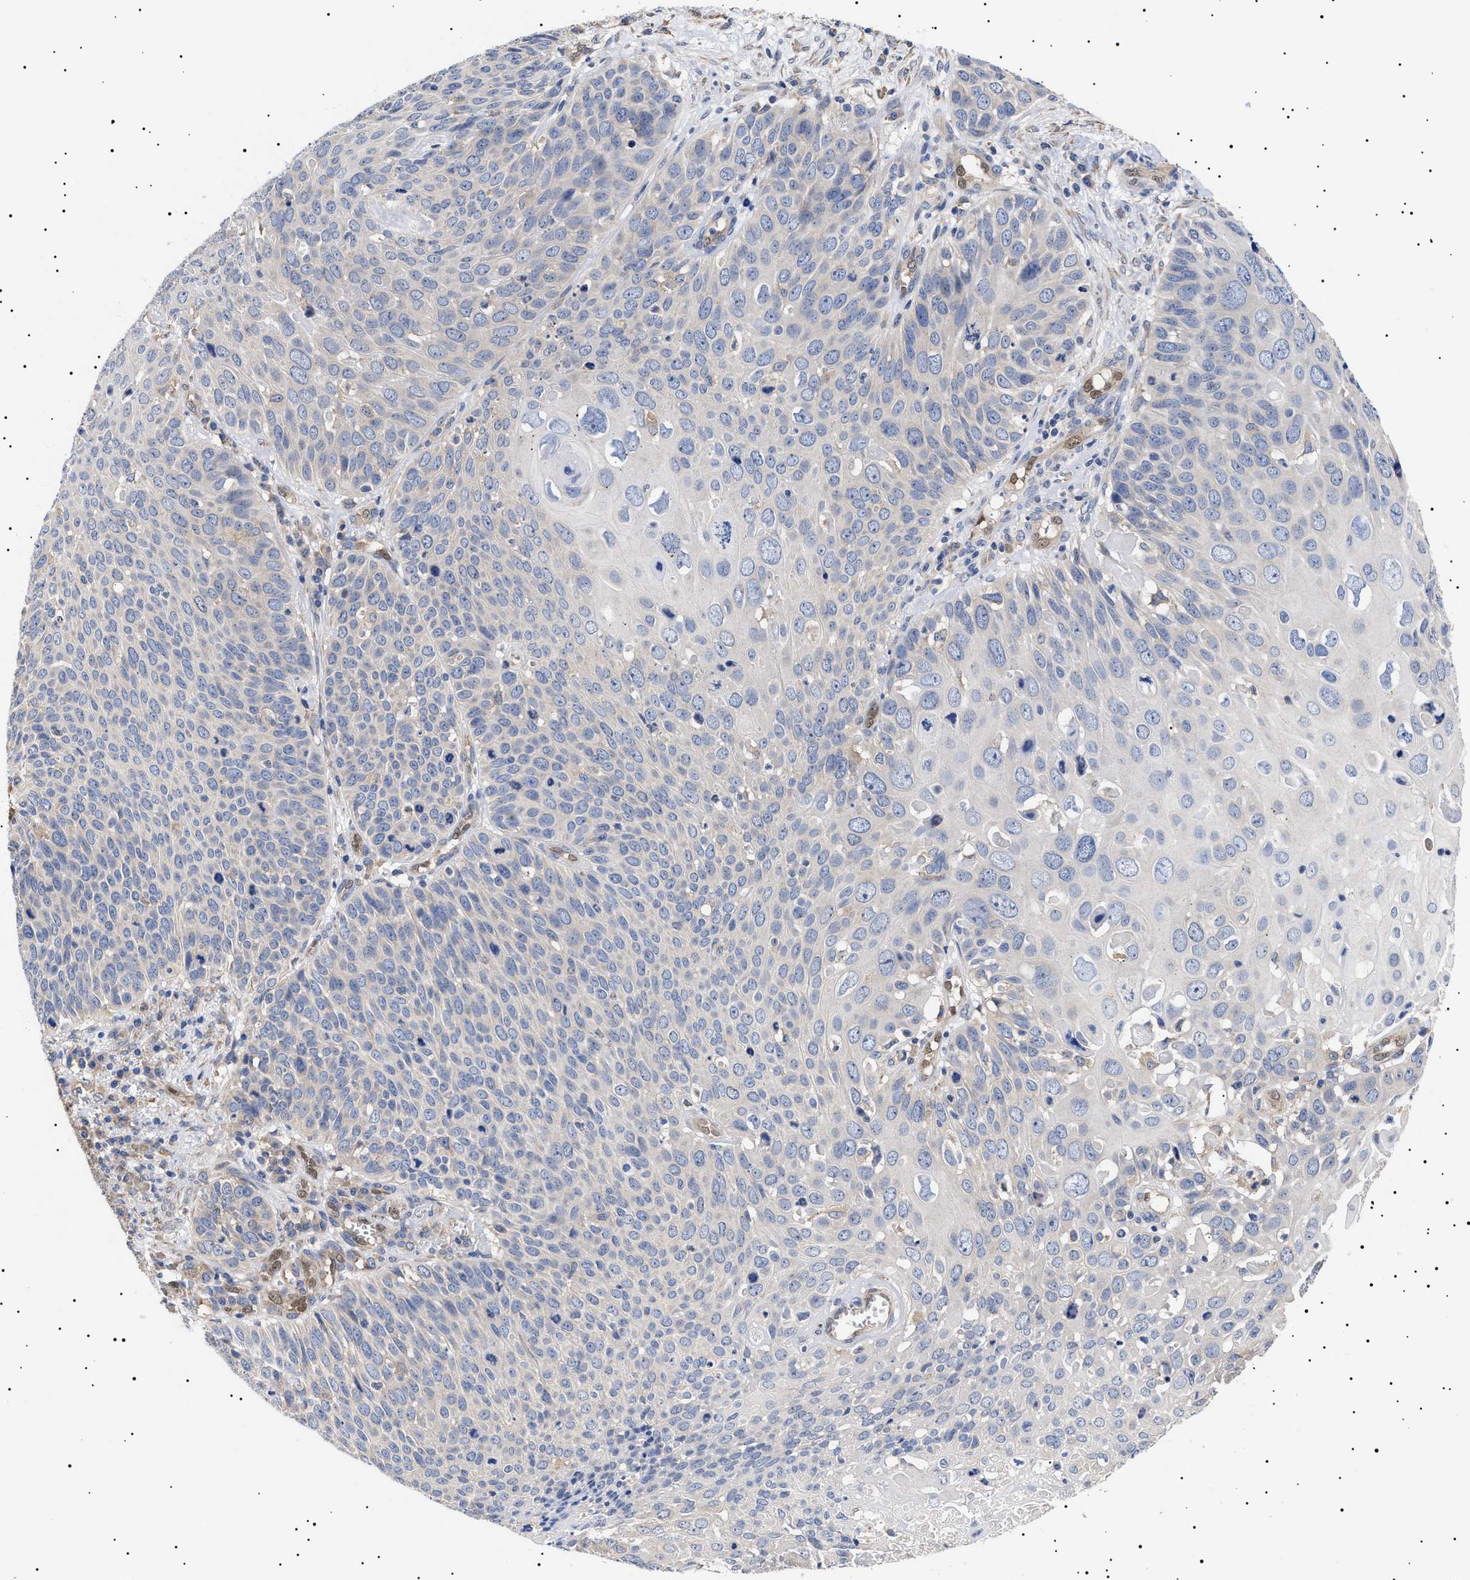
{"staining": {"intensity": "negative", "quantity": "none", "location": "none"}, "tissue": "cervical cancer", "cell_type": "Tumor cells", "image_type": "cancer", "snomed": [{"axis": "morphology", "description": "Squamous cell carcinoma, NOS"}, {"axis": "topography", "description": "Cervix"}], "caption": "Cervical squamous cell carcinoma was stained to show a protein in brown. There is no significant positivity in tumor cells. Brightfield microscopy of immunohistochemistry (IHC) stained with DAB (3,3'-diaminobenzidine) (brown) and hematoxylin (blue), captured at high magnification.", "gene": "KRBA1", "patient": {"sex": "female", "age": 74}}